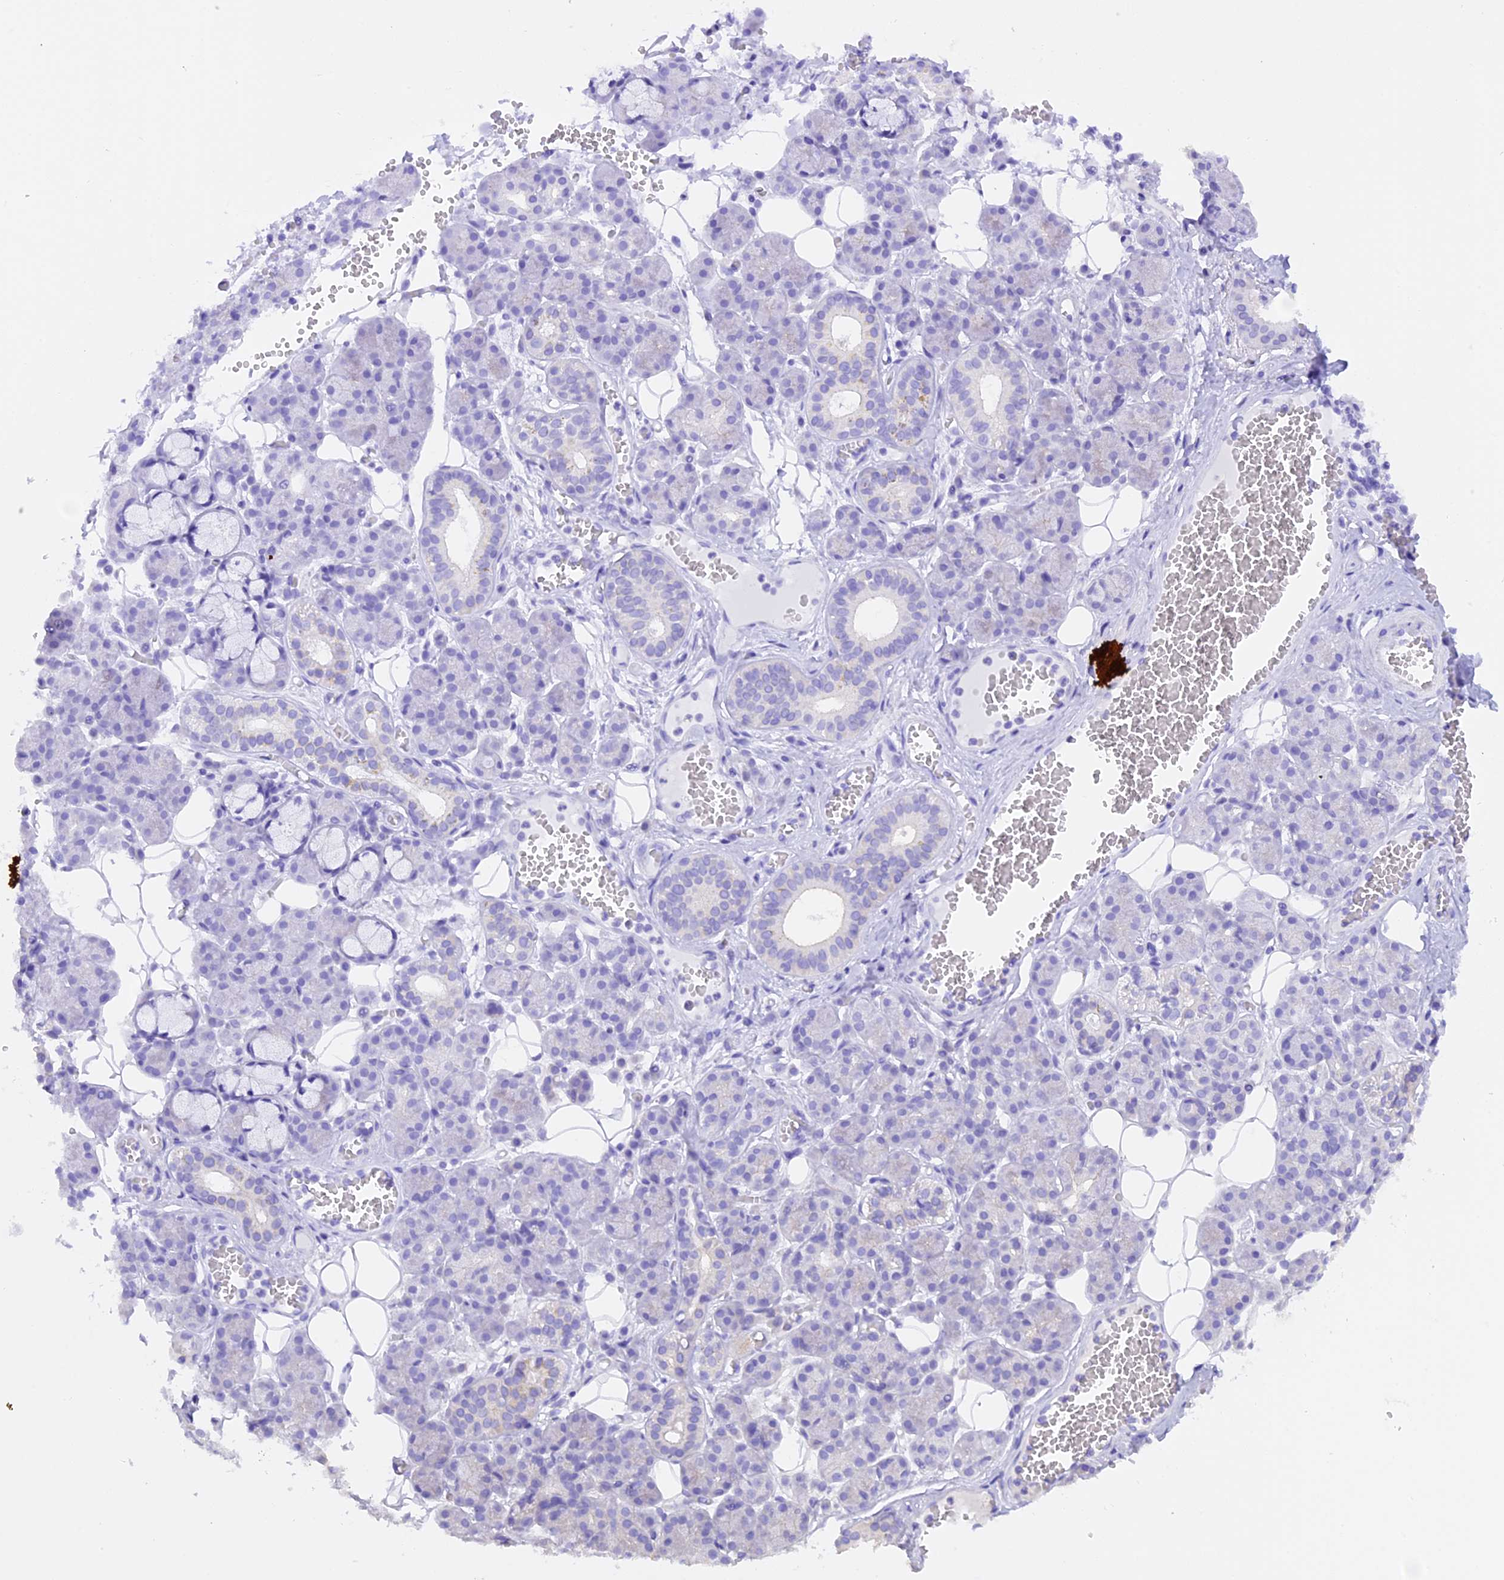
{"staining": {"intensity": "negative", "quantity": "none", "location": "none"}, "tissue": "salivary gland", "cell_type": "Glandular cells", "image_type": "normal", "snomed": [{"axis": "morphology", "description": "Normal tissue, NOS"}, {"axis": "topography", "description": "Salivary gland"}], "caption": "This image is of normal salivary gland stained with IHC to label a protein in brown with the nuclei are counter-stained blue. There is no positivity in glandular cells.", "gene": "FAM193A", "patient": {"sex": "male", "age": 63}}